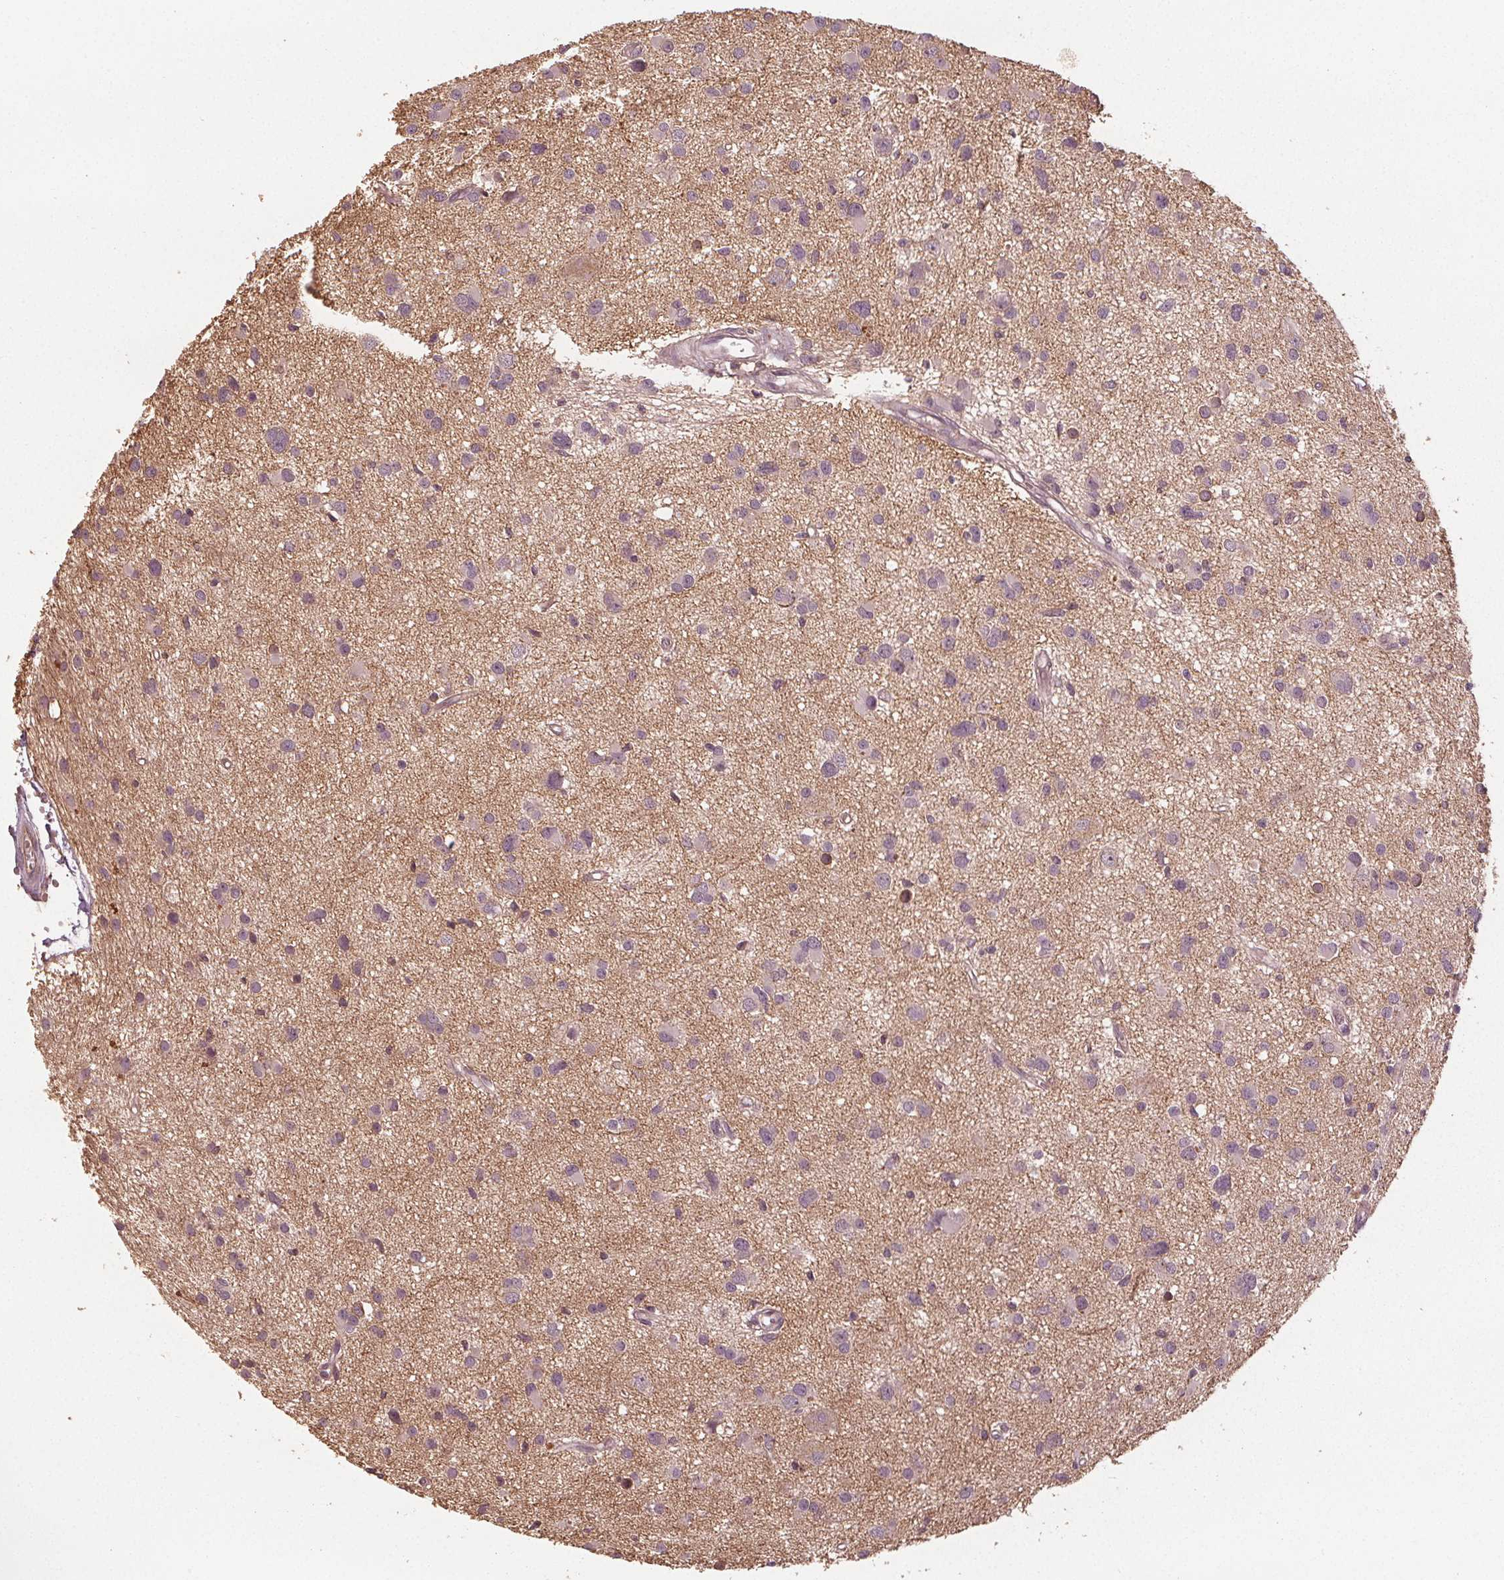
{"staining": {"intensity": "weak", "quantity": "<25%", "location": "cytoplasmic/membranous"}, "tissue": "glioma", "cell_type": "Tumor cells", "image_type": "cancer", "snomed": [{"axis": "morphology", "description": "Glioma, malignant, High grade"}, {"axis": "topography", "description": "Brain"}], "caption": "Protein analysis of high-grade glioma (malignant) displays no significant expression in tumor cells.", "gene": "GNB2", "patient": {"sex": "male", "age": 54}}